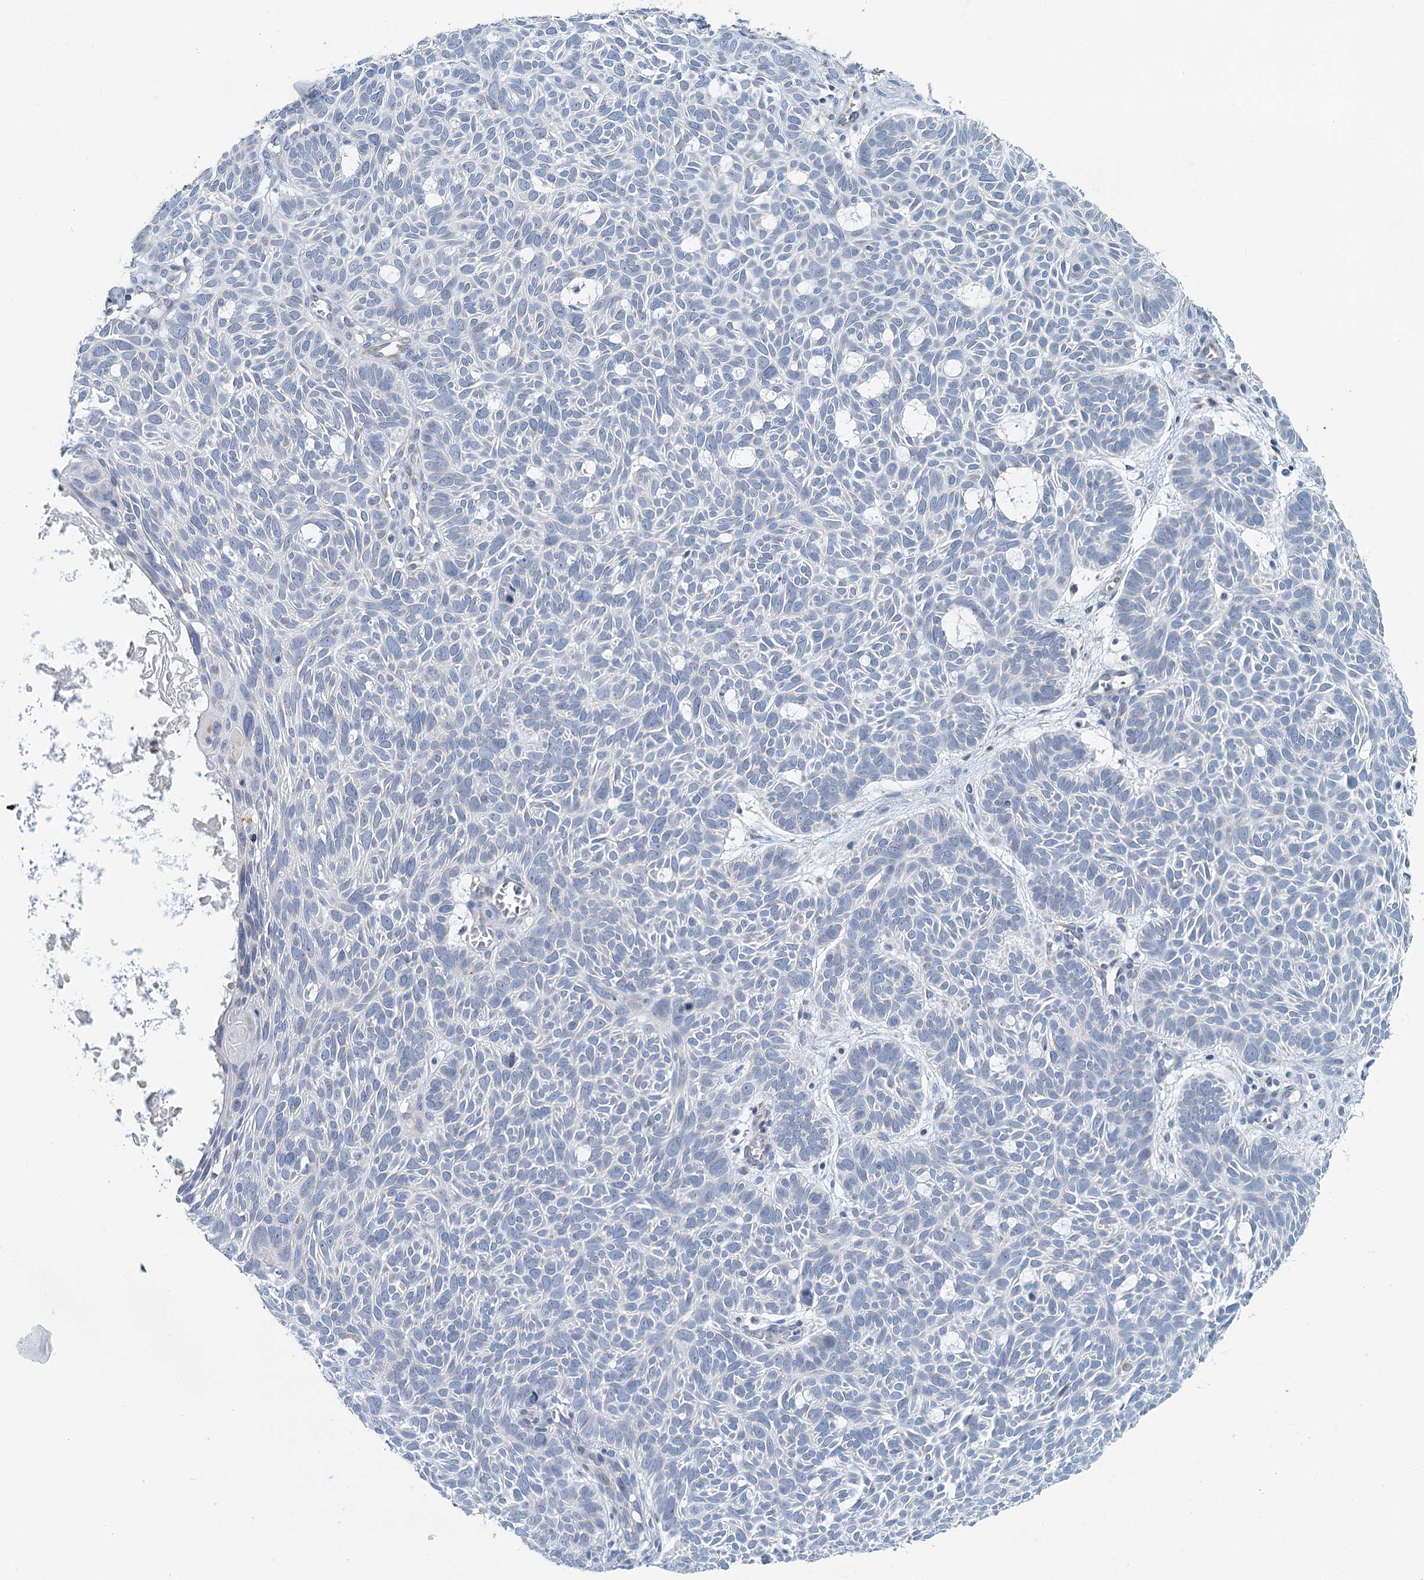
{"staining": {"intensity": "negative", "quantity": "none", "location": "none"}, "tissue": "skin cancer", "cell_type": "Tumor cells", "image_type": "cancer", "snomed": [{"axis": "morphology", "description": "Basal cell carcinoma"}, {"axis": "topography", "description": "Skin"}], "caption": "An IHC histopathology image of skin cancer (basal cell carcinoma) is shown. There is no staining in tumor cells of skin cancer (basal cell carcinoma).", "gene": "ZNF527", "patient": {"sex": "male", "age": 69}}